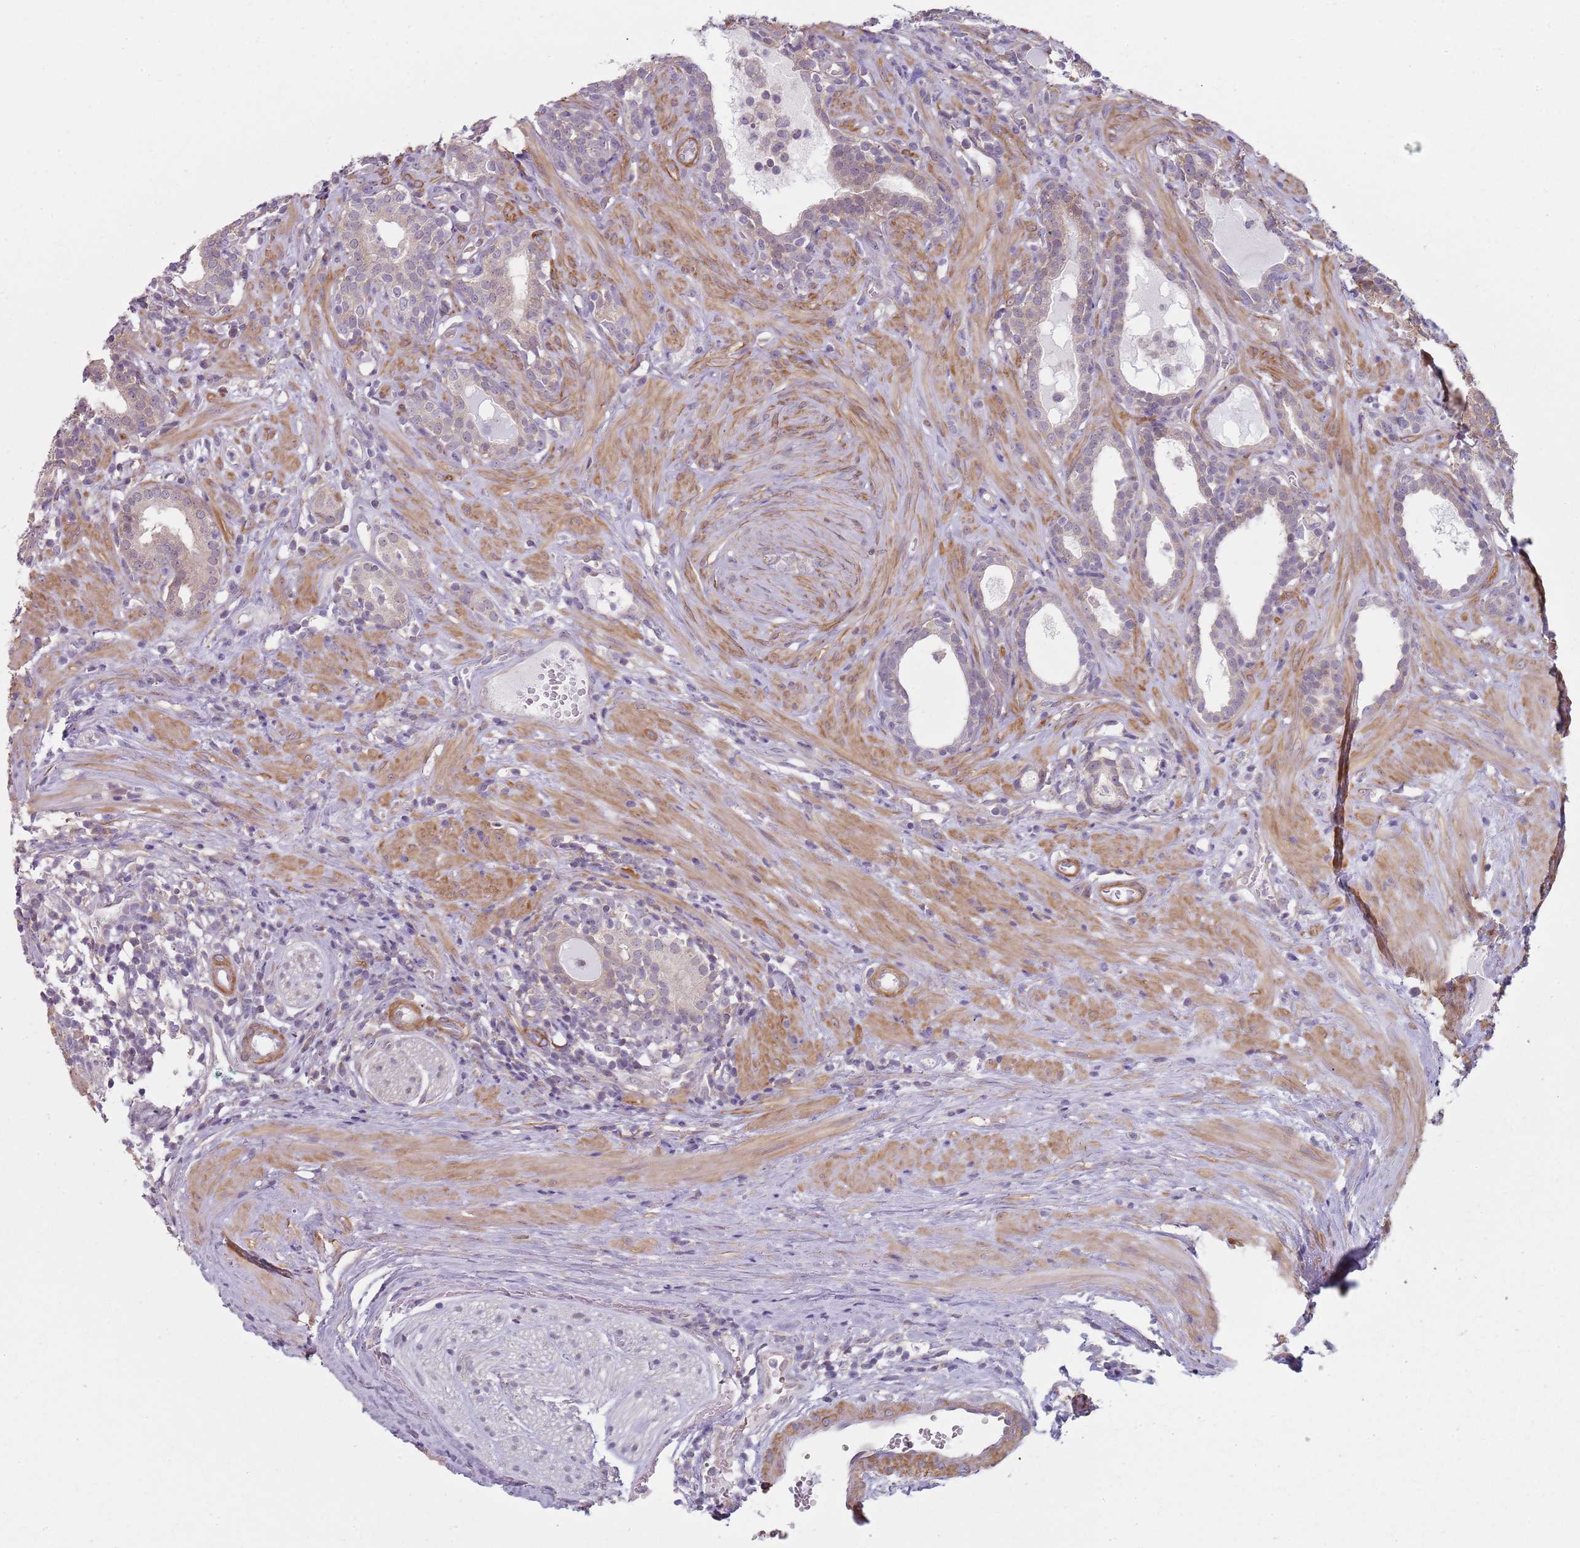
{"staining": {"intensity": "moderate", "quantity": "25%-75%", "location": "cytoplasmic/membranous"}, "tissue": "prostate cancer", "cell_type": "Tumor cells", "image_type": "cancer", "snomed": [{"axis": "morphology", "description": "Adenocarcinoma, High grade"}, {"axis": "topography", "description": "Prostate"}], "caption": "An immunohistochemistry (IHC) micrograph of tumor tissue is shown. Protein staining in brown highlights moderate cytoplasmic/membranous positivity in prostate cancer within tumor cells.", "gene": "SLC26A6", "patient": {"sex": "male", "age": 67}}